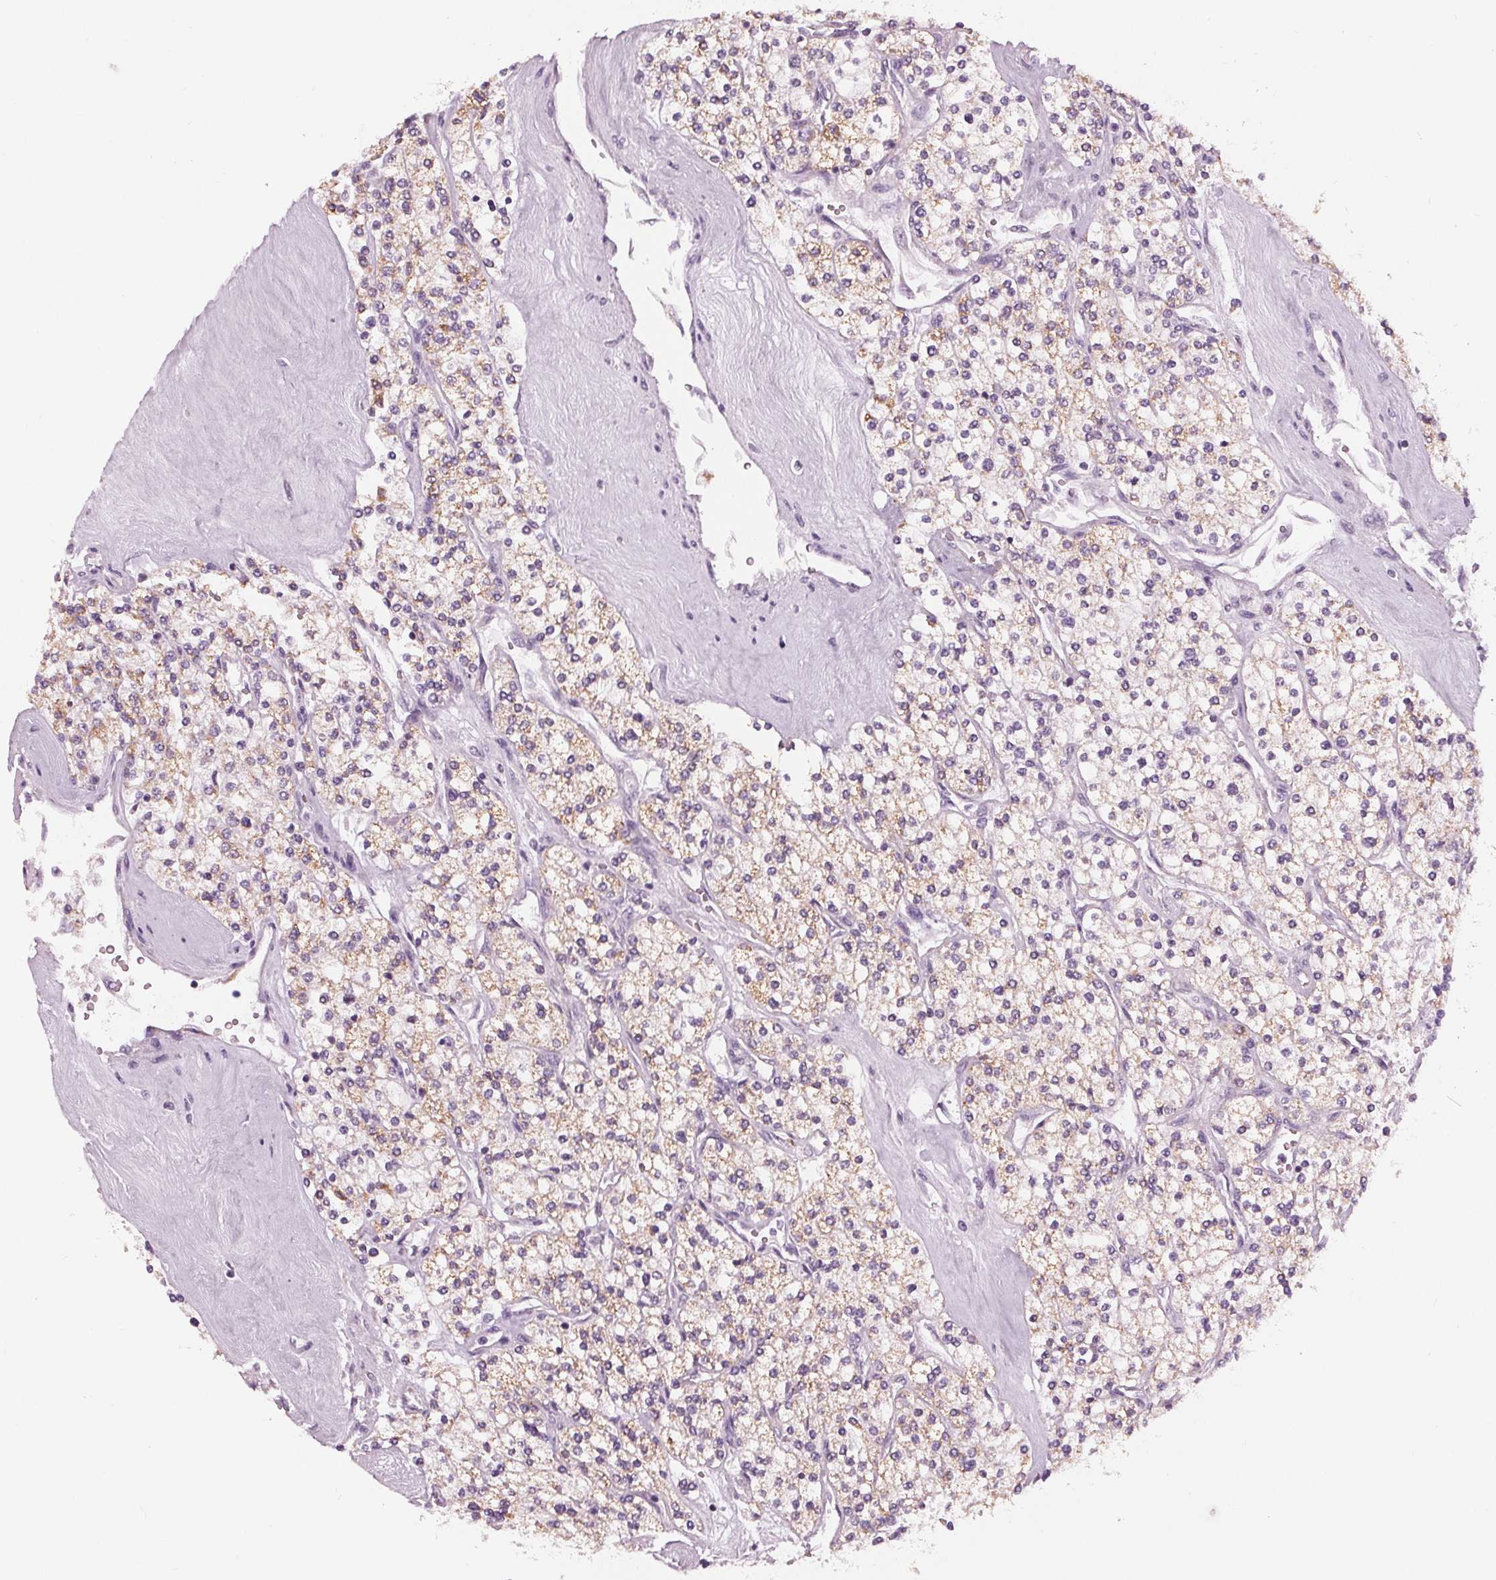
{"staining": {"intensity": "weak", "quantity": "25%-75%", "location": "cytoplasmic/membranous"}, "tissue": "renal cancer", "cell_type": "Tumor cells", "image_type": "cancer", "snomed": [{"axis": "morphology", "description": "Adenocarcinoma, NOS"}, {"axis": "topography", "description": "Kidney"}], "caption": "The immunohistochemical stain labels weak cytoplasmic/membranous positivity in tumor cells of renal adenocarcinoma tissue. (DAB IHC with brightfield microscopy, high magnification).", "gene": "SAMD4A", "patient": {"sex": "male", "age": 80}}